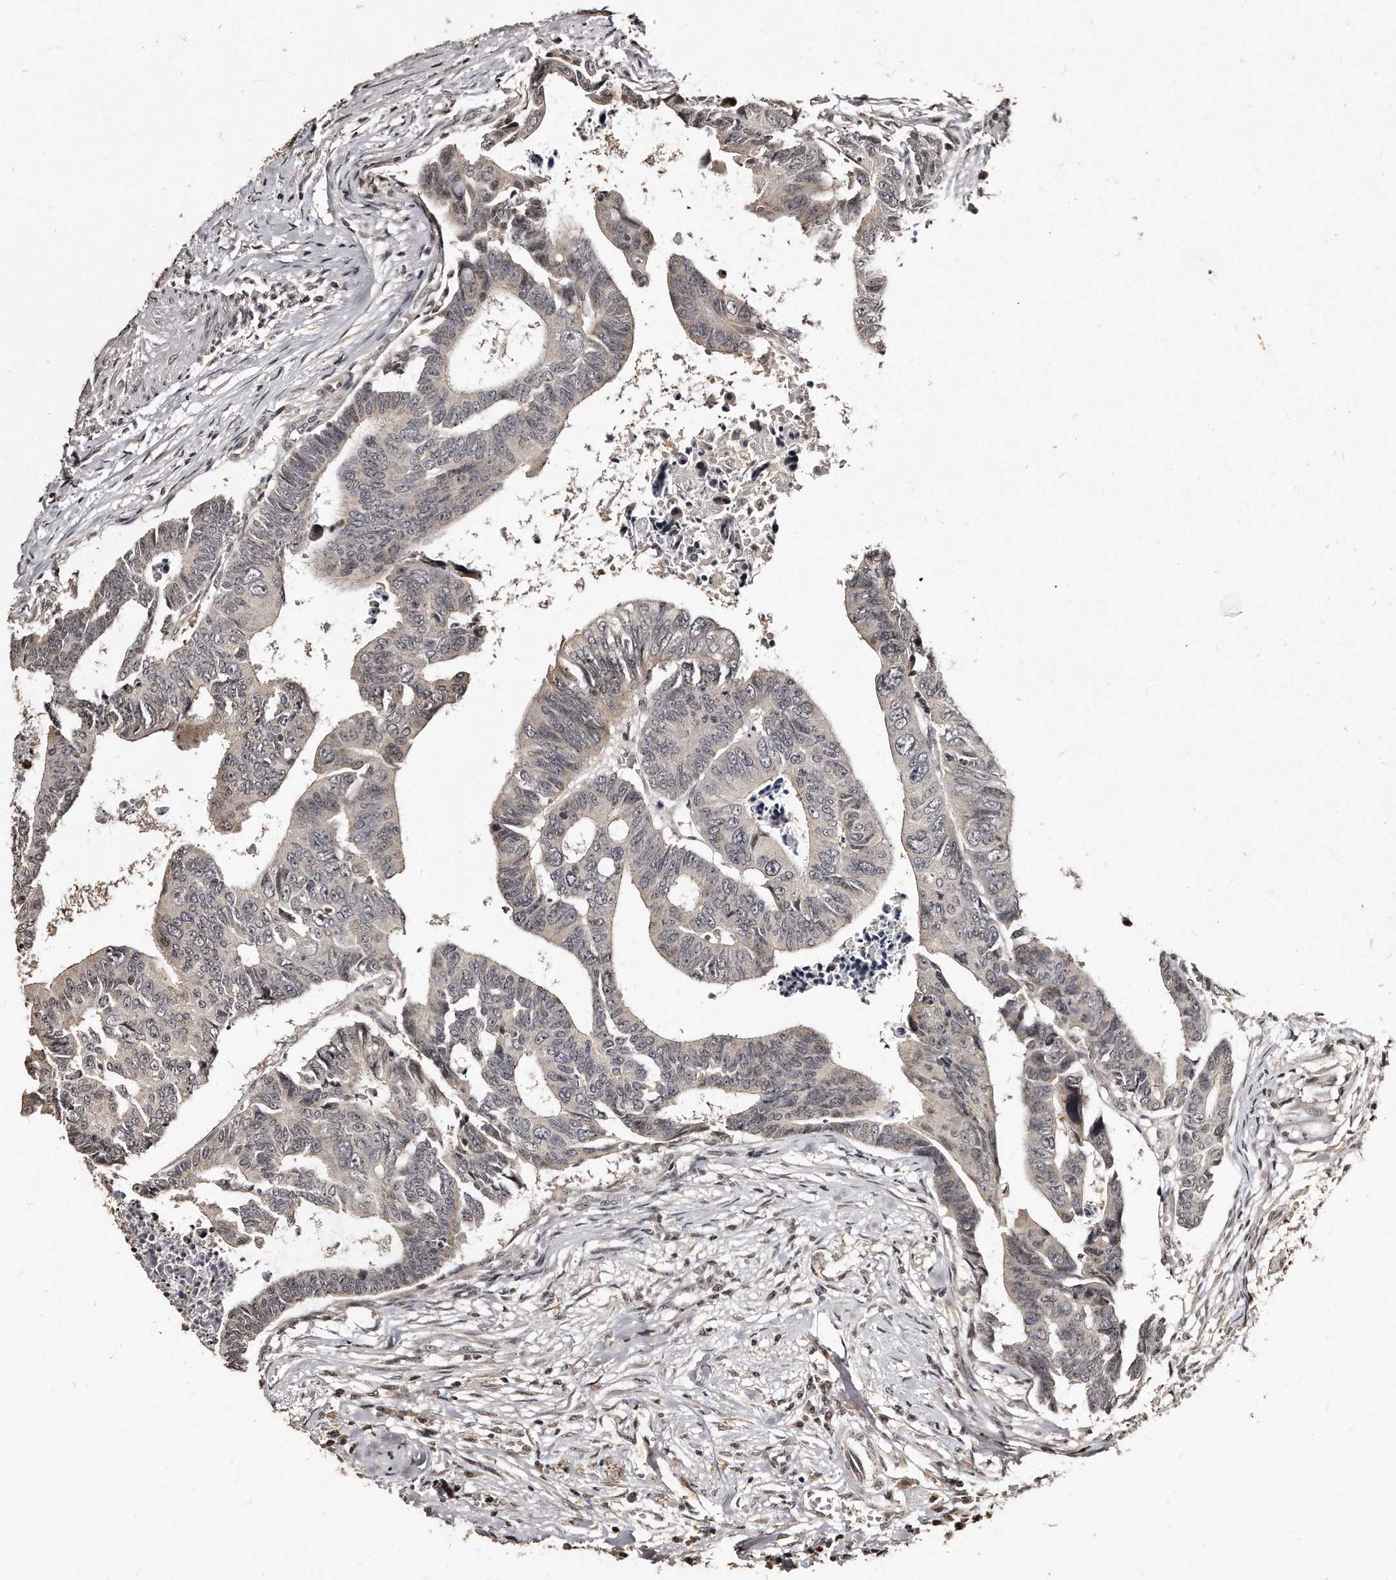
{"staining": {"intensity": "weak", "quantity": "<25%", "location": "cytoplasmic/membranous,nuclear"}, "tissue": "colorectal cancer", "cell_type": "Tumor cells", "image_type": "cancer", "snomed": [{"axis": "morphology", "description": "Adenocarcinoma, NOS"}, {"axis": "topography", "description": "Rectum"}], "caption": "A micrograph of colorectal adenocarcinoma stained for a protein reveals no brown staining in tumor cells.", "gene": "TSHR", "patient": {"sex": "female", "age": 65}}